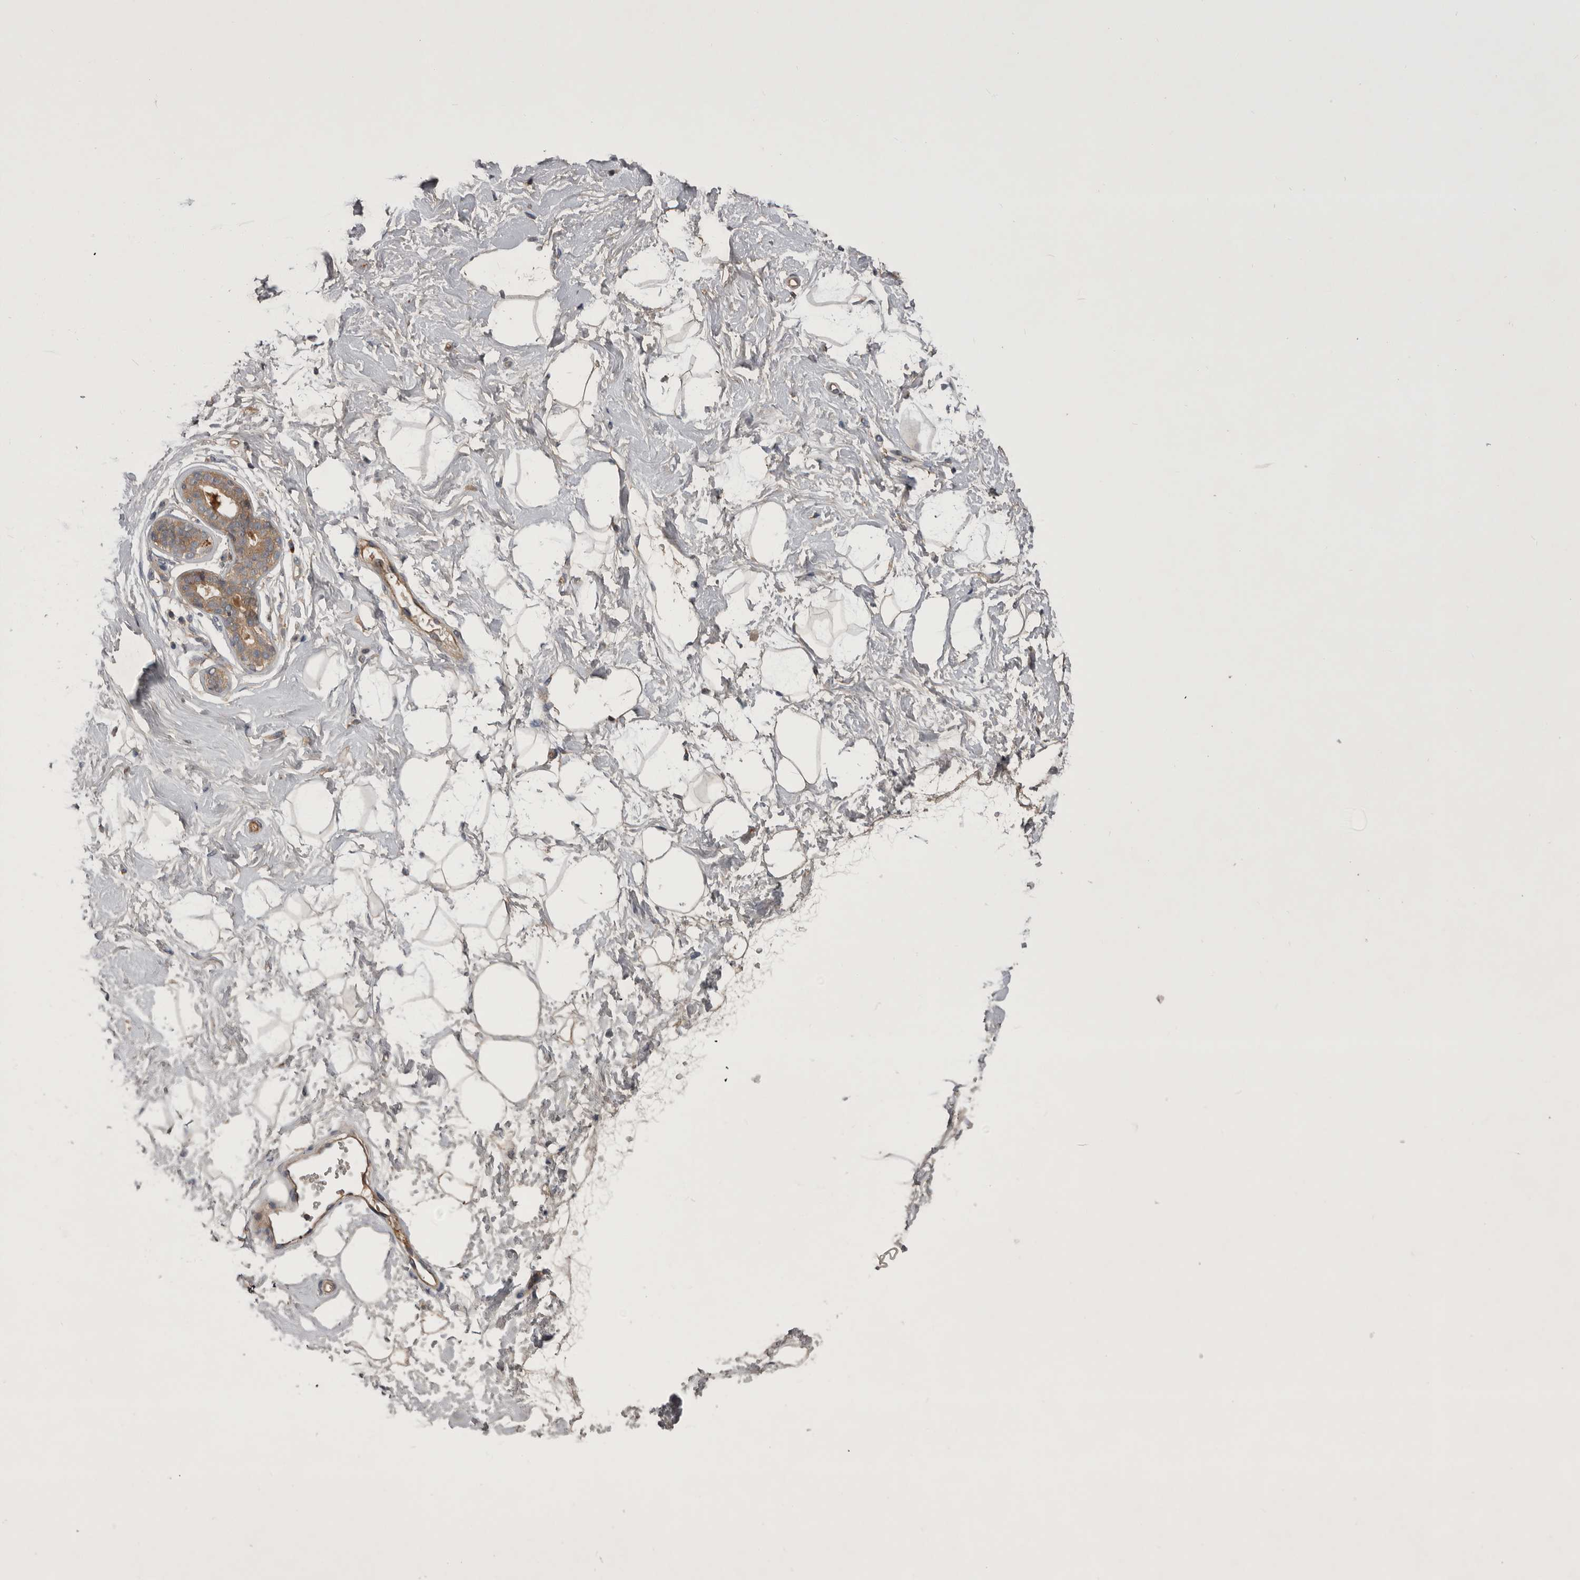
{"staining": {"intensity": "negative", "quantity": "none", "location": "none"}, "tissue": "breast", "cell_type": "Adipocytes", "image_type": "normal", "snomed": [{"axis": "morphology", "description": "Normal tissue, NOS"}, {"axis": "topography", "description": "Breast"}], "caption": "Human breast stained for a protein using immunohistochemistry exhibits no expression in adipocytes.", "gene": "RAB3GAP2", "patient": {"sex": "female", "age": 23}}